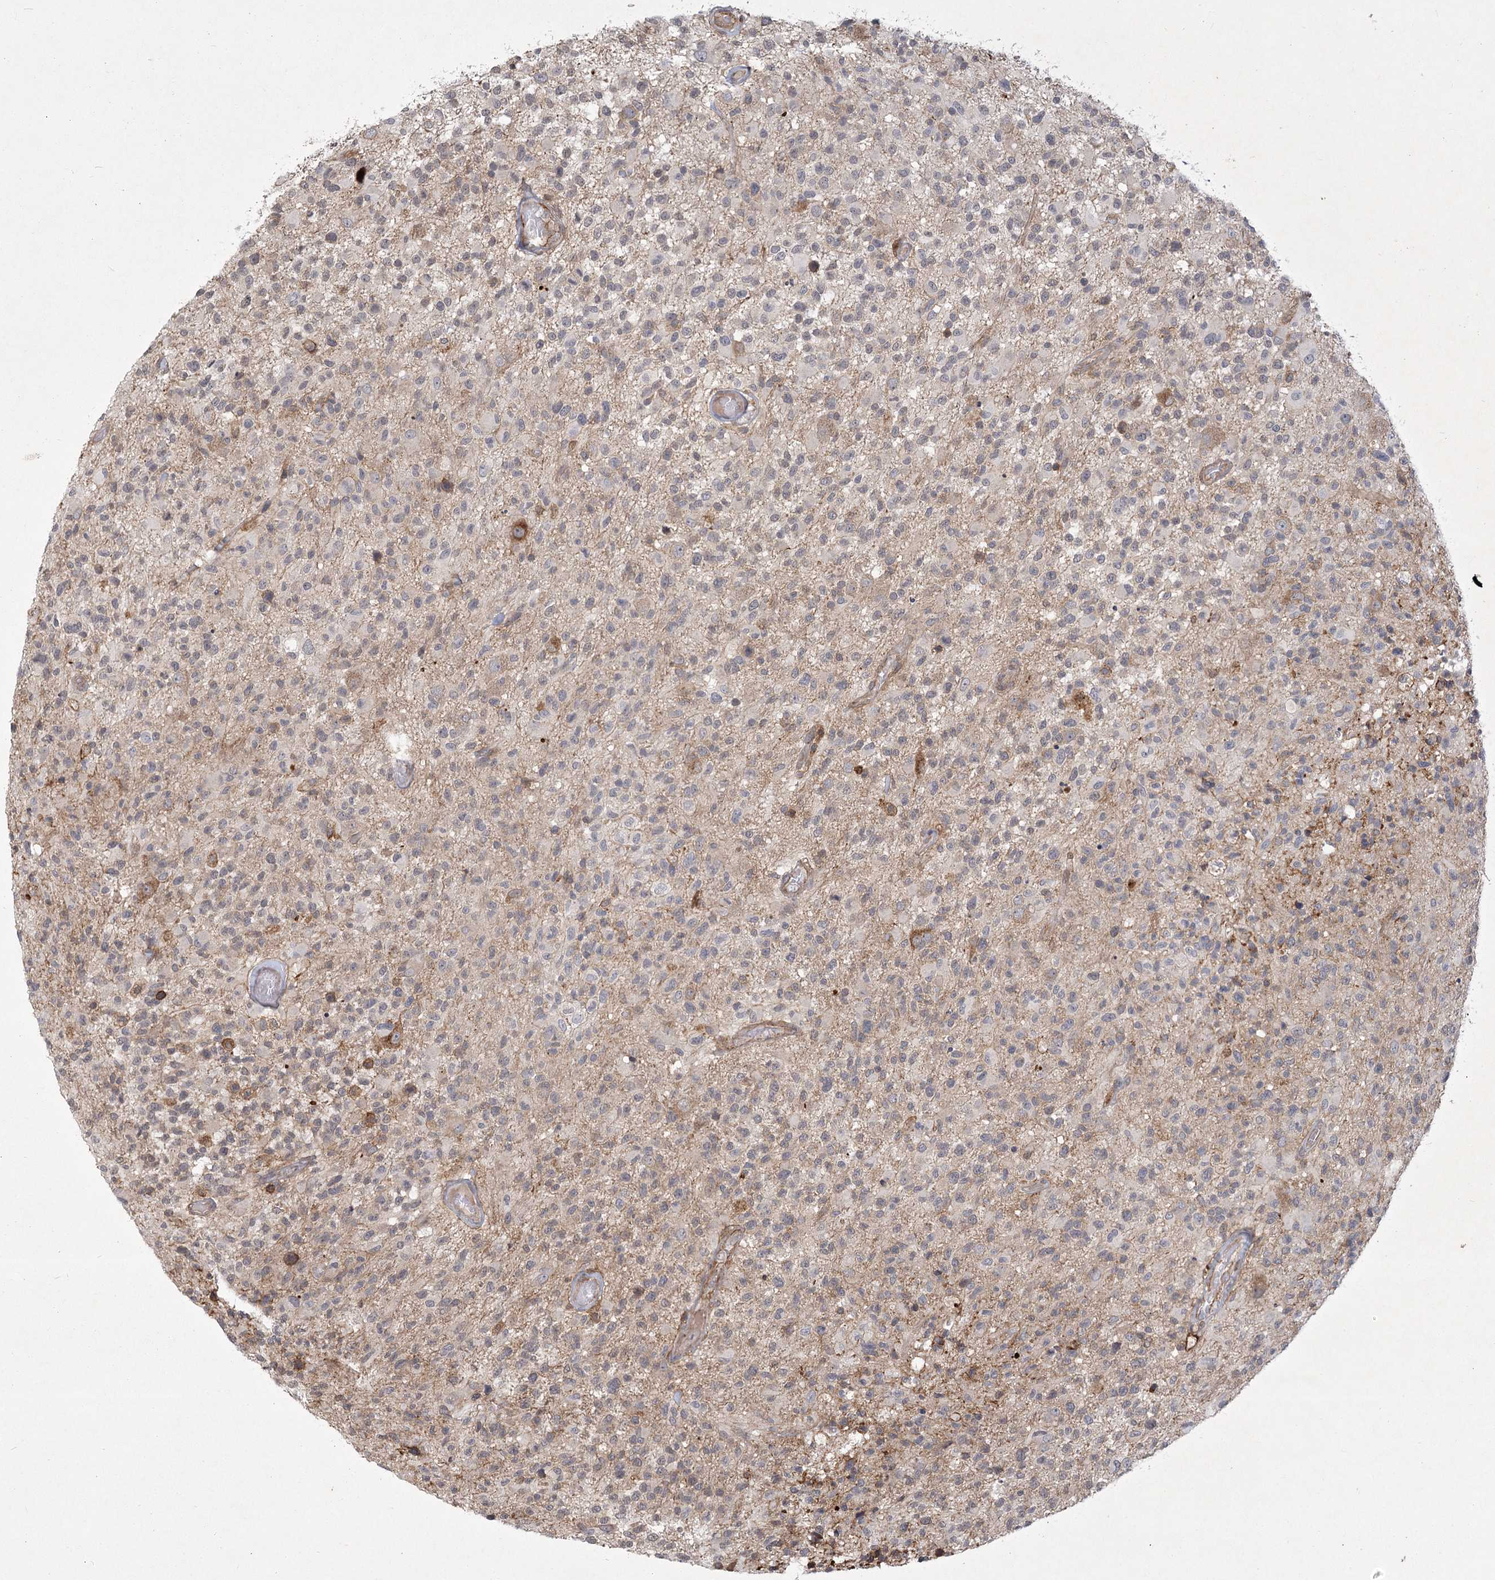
{"staining": {"intensity": "negative", "quantity": "none", "location": "none"}, "tissue": "glioma", "cell_type": "Tumor cells", "image_type": "cancer", "snomed": [{"axis": "morphology", "description": "Glioma, malignant, High grade"}, {"axis": "morphology", "description": "Glioblastoma, NOS"}, {"axis": "topography", "description": "Brain"}], "caption": "Tumor cells are negative for brown protein staining in malignant glioma (high-grade).", "gene": "MEPE", "patient": {"sex": "male", "age": 60}}